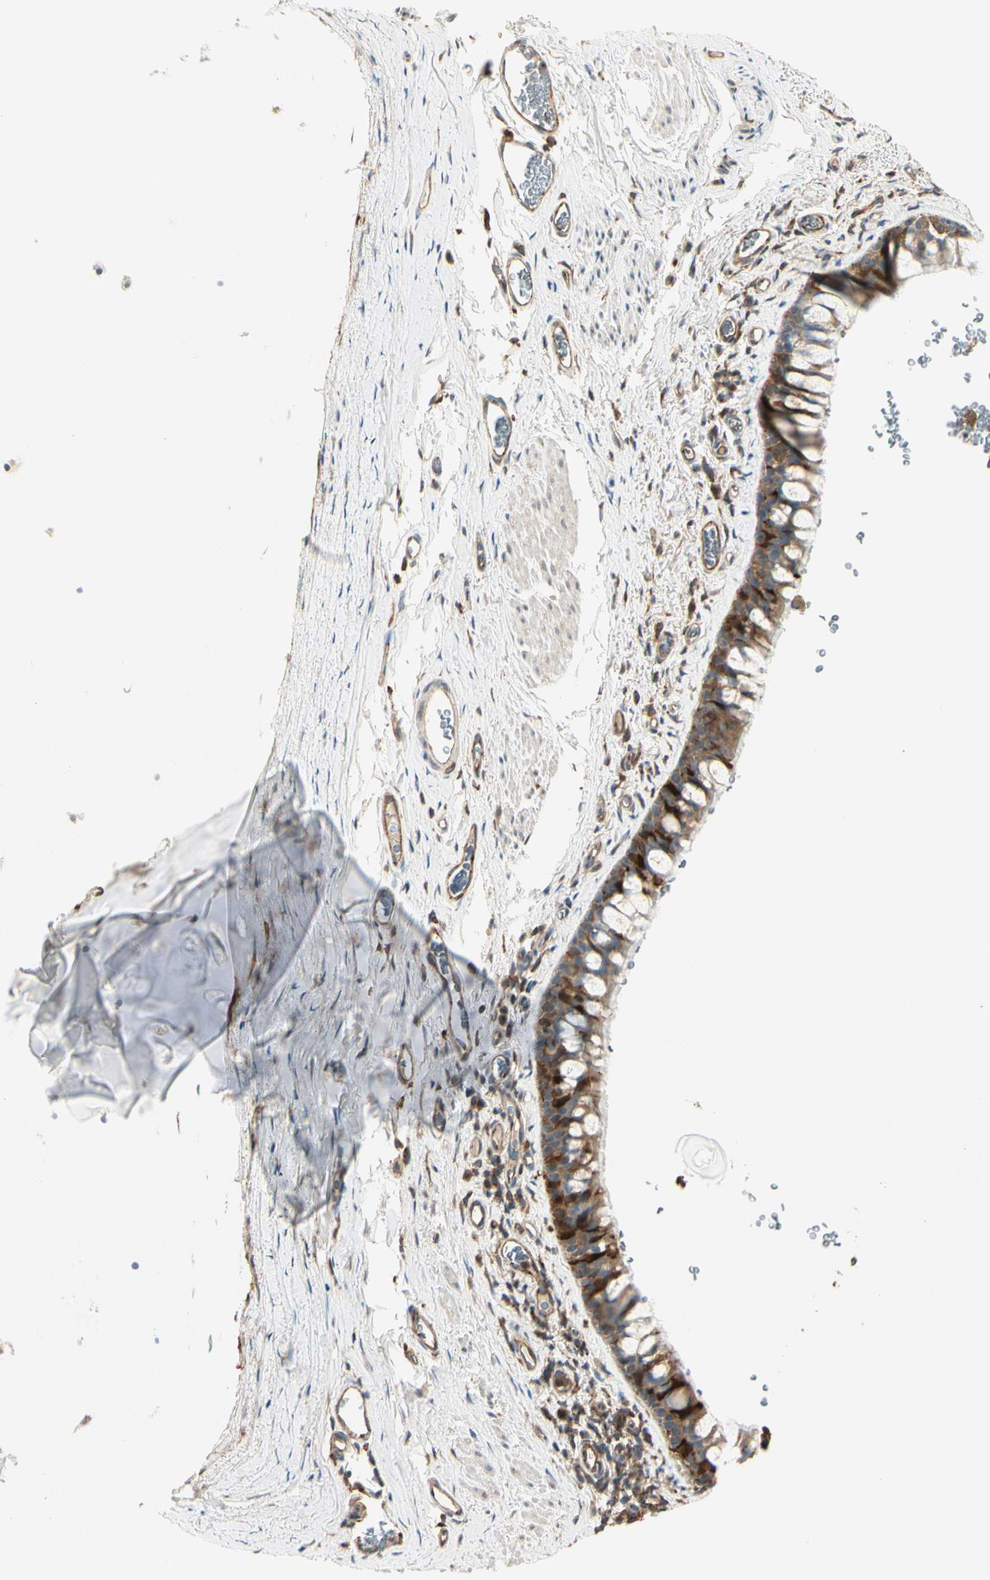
{"staining": {"intensity": "moderate", "quantity": ">75%", "location": "cytoplasmic/membranous"}, "tissue": "bronchus", "cell_type": "Respiratory epithelial cells", "image_type": "normal", "snomed": [{"axis": "morphology", "description": "Normal tissue, NOS"}, {"axis": "morphology", "description": "Malignant melanoma, Metastatic site"}, {"axis": "topography", "description": "Bronchus"}, {"axis": "topography", "description": "Lung"}], "caption": "A brown stain highlights moderate cytoplasmic/membranous positivity of a protein in respiratory epithelial cells of benign human bronchus. (IHC, brightfield microscopy, high magnification).", "gene": "AGFG1", "patient": {"sex": "male", "age": 64}}